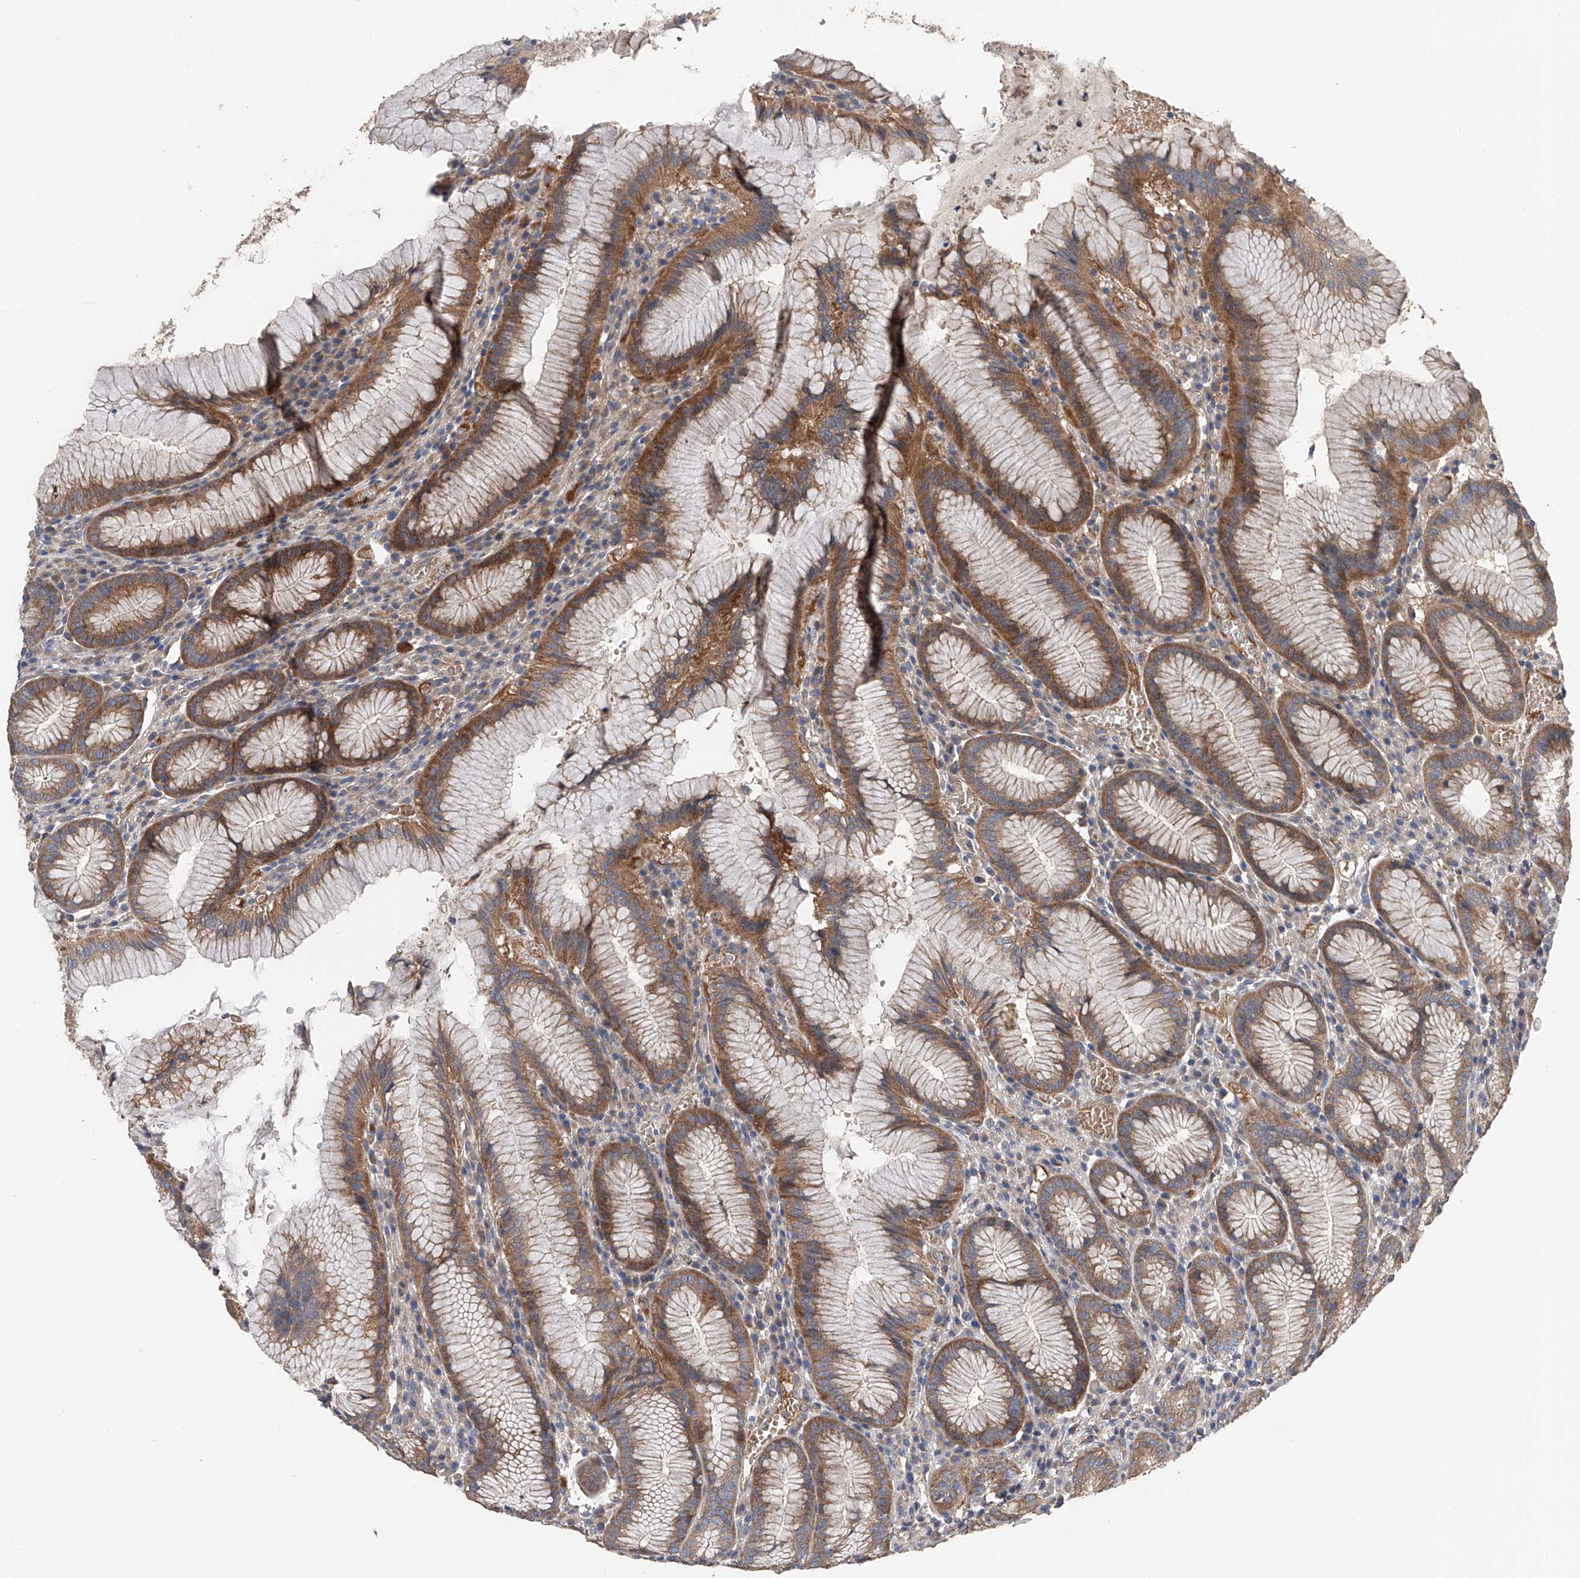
{"staining": {"intensity": "moderate", "quantity": ">75%", "location": "cytoplasmic/membranous"}, "tissue": "stomach", "cell_type": "Glandular cells", "image_type": "normal", "snomed": [{"axis": "morphology", "description": "Normal tissue, NOS"}, {"axis": "topography", "description": "Stomach"}], "caption": "This histopathology image exhibits benign stomach stained with immunohistochemistry to label a protein in brown. The cytoplasmic/membranous of glandular cells show moderate positivity for the protein. Nuclei are counter-stained blue.", "gene": "PTK2", "patient": {"sex": "male", "age": 55}}